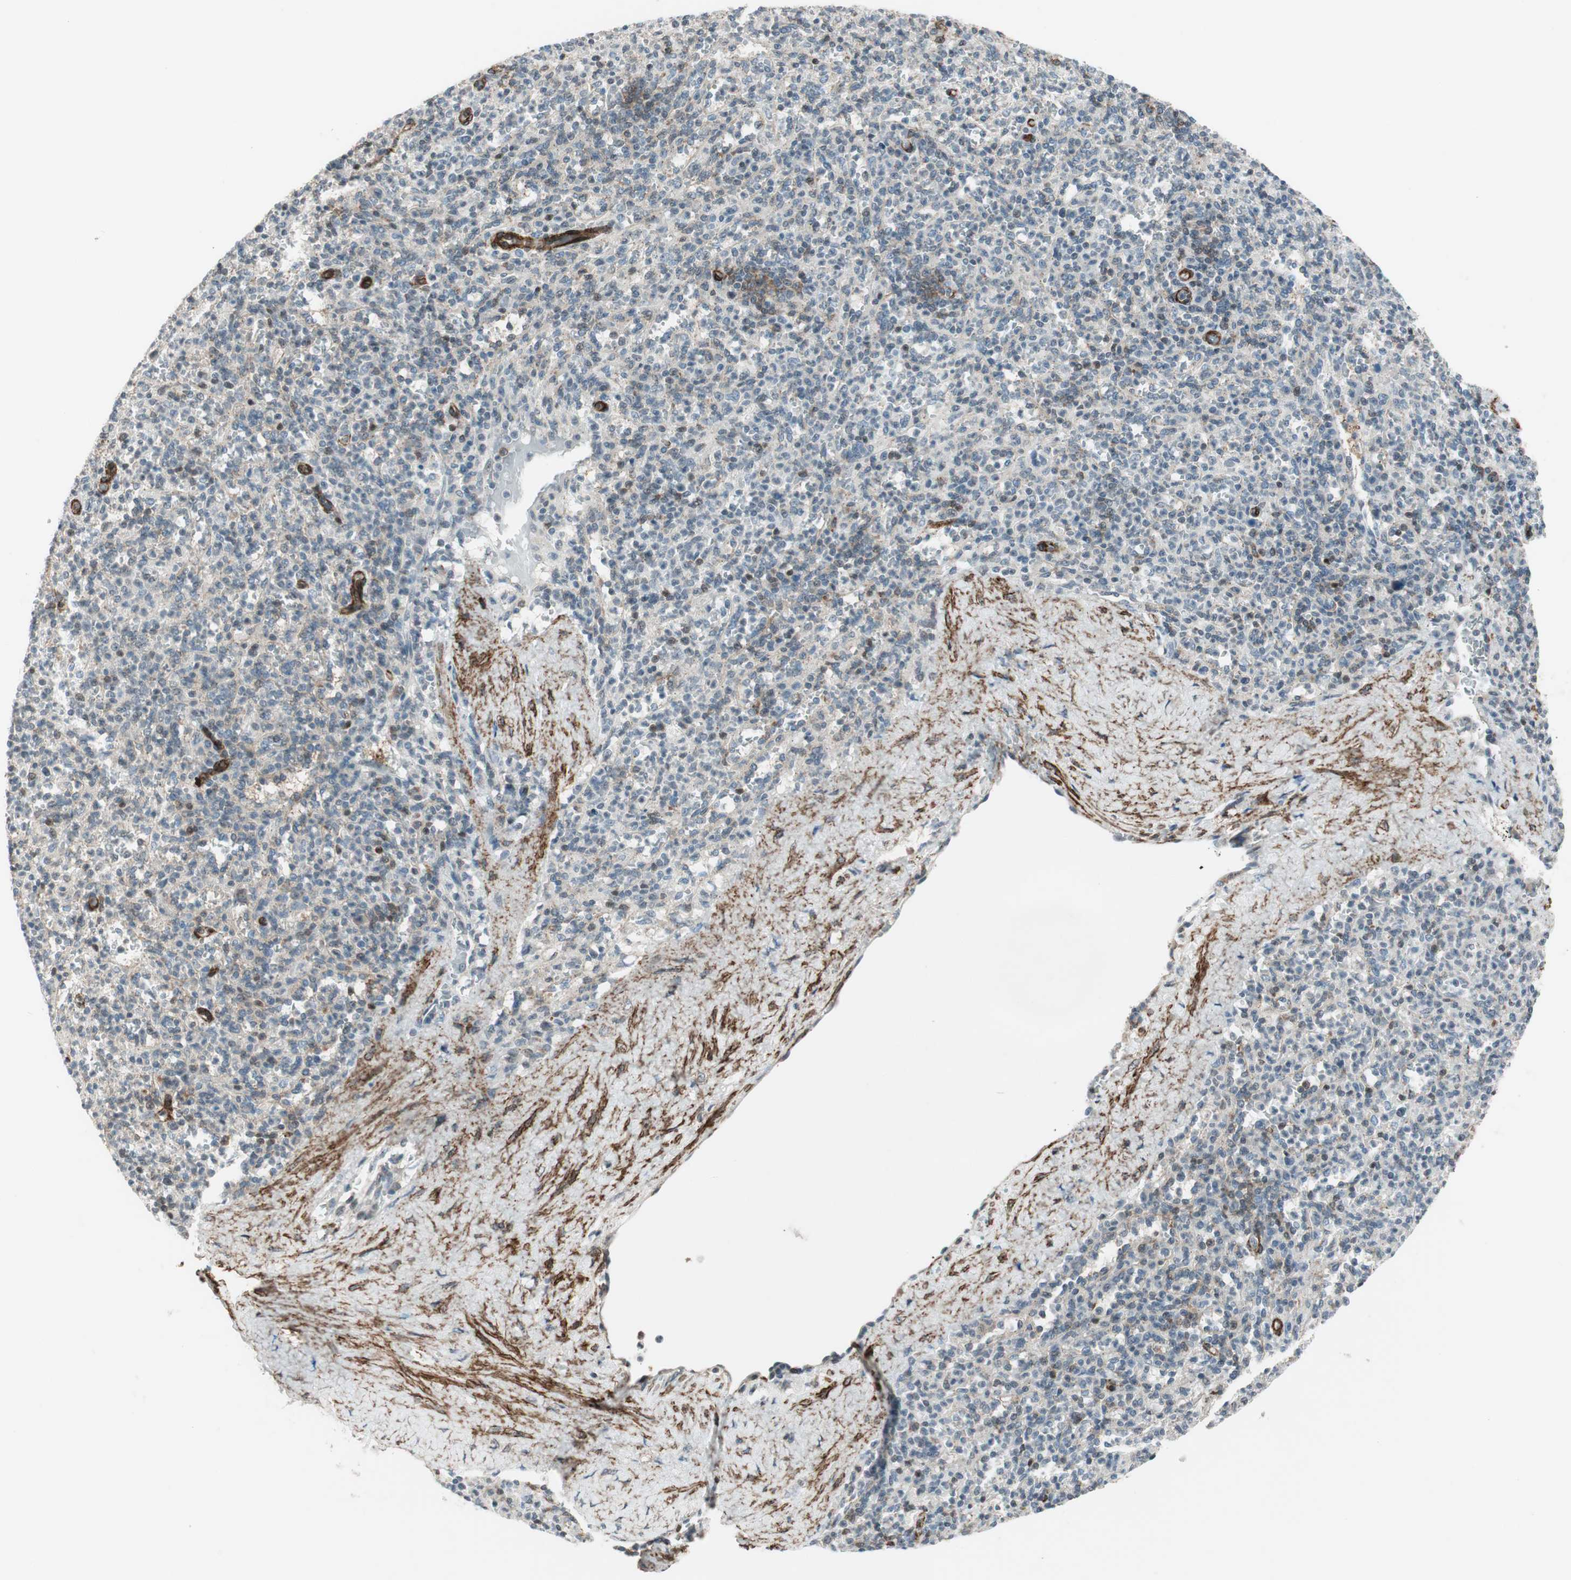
{"staining": {"intensity": "moderate", "quantity": "<25%", "location": "nuclear"}, "tissue": "spleen", "cell_type": "Cells in red pulp", "image_type": "normal", "snomed": [{"axis": "morphology", "description": "Normal tissue, NOS"}, {"axis": "topography", "description": "Spleen"}], "caption": "A high-resolution histopathology image shows immunohistochemistry (IHC) staining of normal spleen, which displays moderate nuclear expression in about <25% of cells in red pulp.", "gene": "CDK19", "patient": {"sex": "male", "age": 36}}